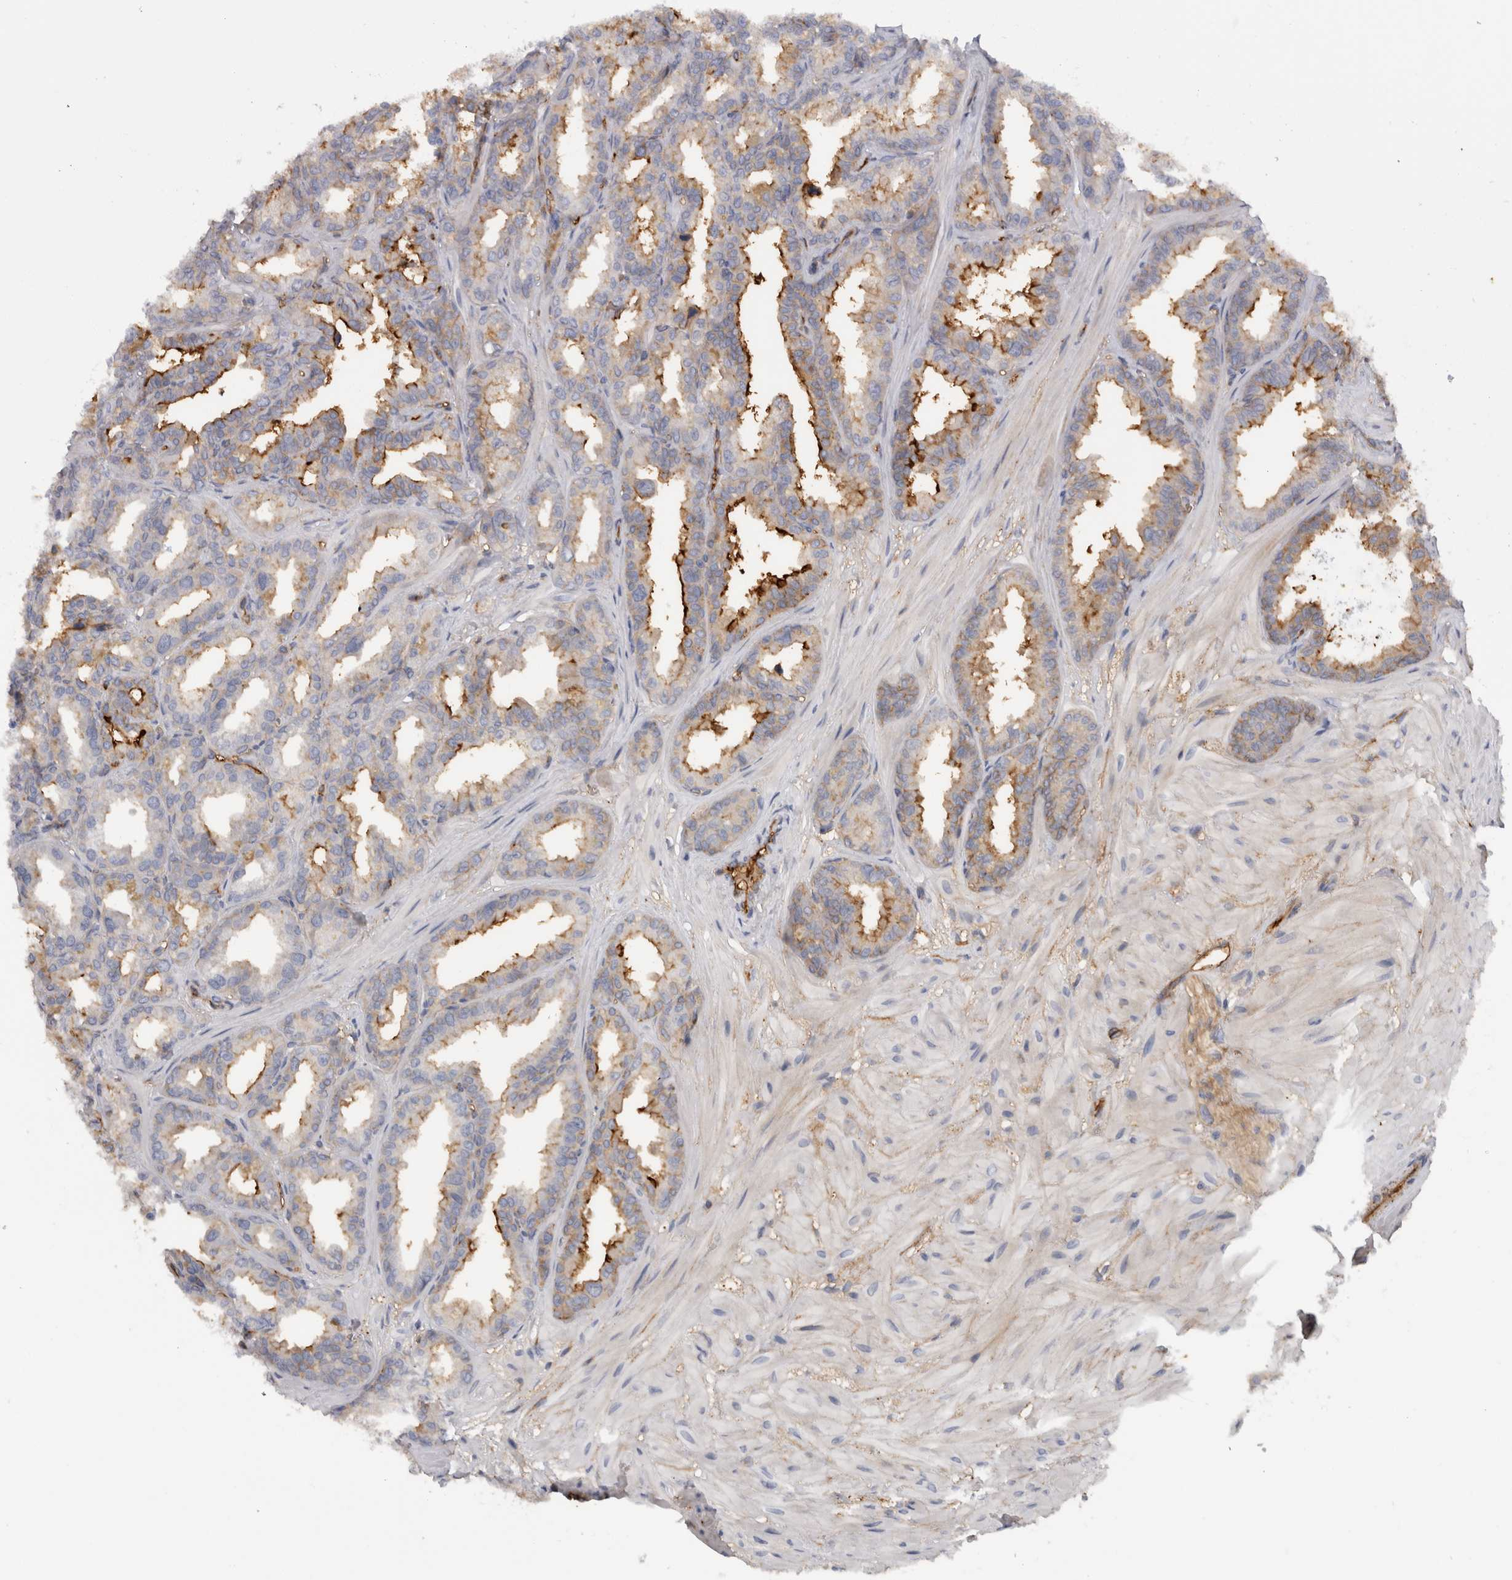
{"staining": {"intensity": "moderate", "quantity": "25%-75%", "location": "cytoplasmic/membranous"}, "tissue": "seminal vesicle", "cell_type": "Glandular cells", "image_type": "normal", "snomed": [{"axis": "morphology", "description": "Normal tissue, NOS"}, {"axis": "topography", "description": "Prostate"}, {"axis": "topography", "description": "Seminal veicle"}], "caption": "IHC of benign human seminal vesicle reveals medium levels of moderate cytoplasmic/membranous expression in approximately 25%-75% of glandular cells.", "gene": "CD59", "patient": {"sex": "male", "age": 51}}